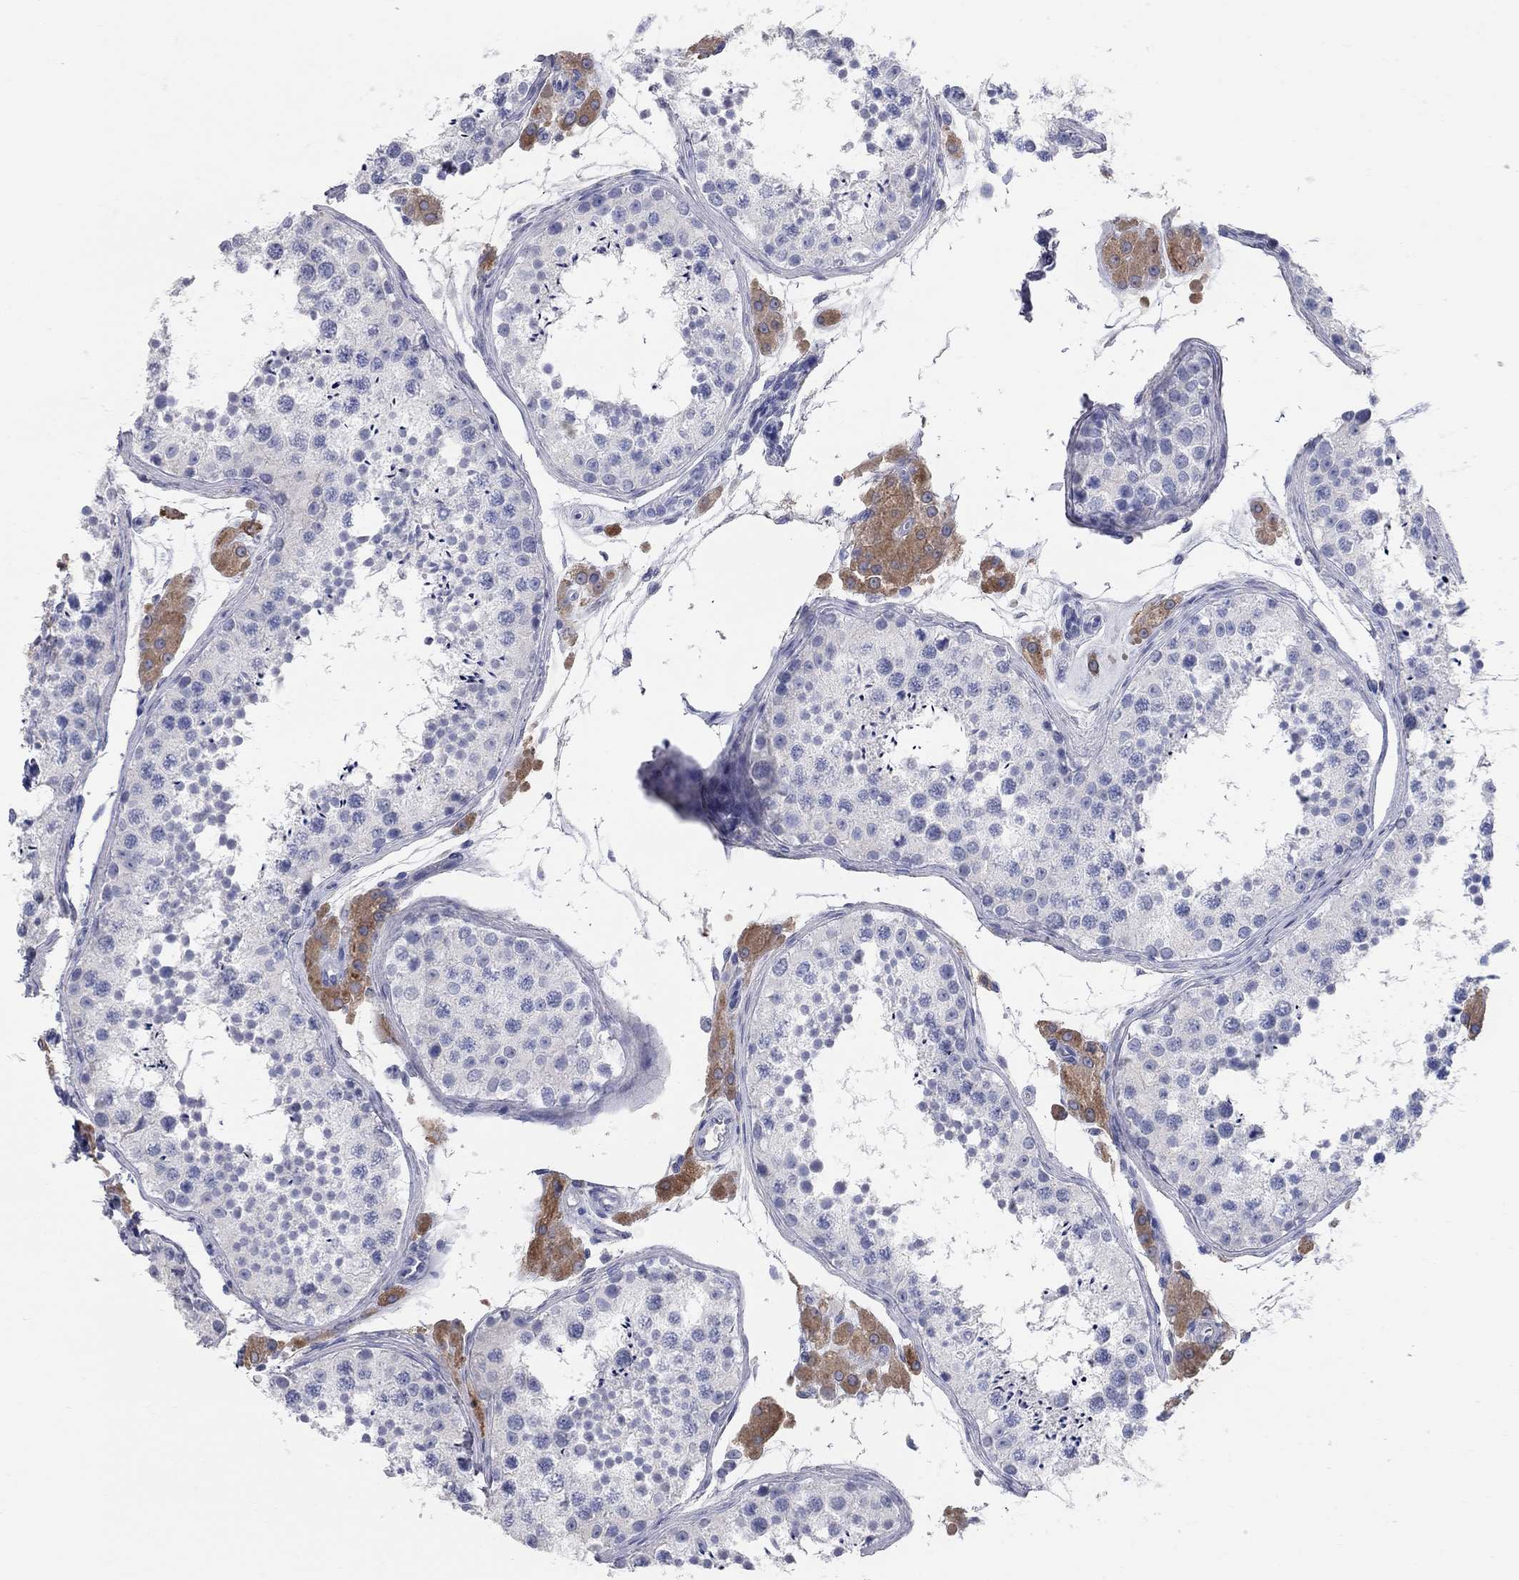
{"staining": {"intensity": "negative", "quantity": "none", "location": "none"}, "tissue": "testis", "cell_type": "Cells in seminiferous ducts", "image_type": "normal", "snomed": [{"axis": "morphology", "description": "Normal tissue, NOS"}, {"axis": "topography", "description": "Testis"}], "caption": "The photomicrograph reveals no significant expression in cells in seminiferous ducts of testis.", "gene": "AOX1", "patient": {"sex": "male", "age": 41}}